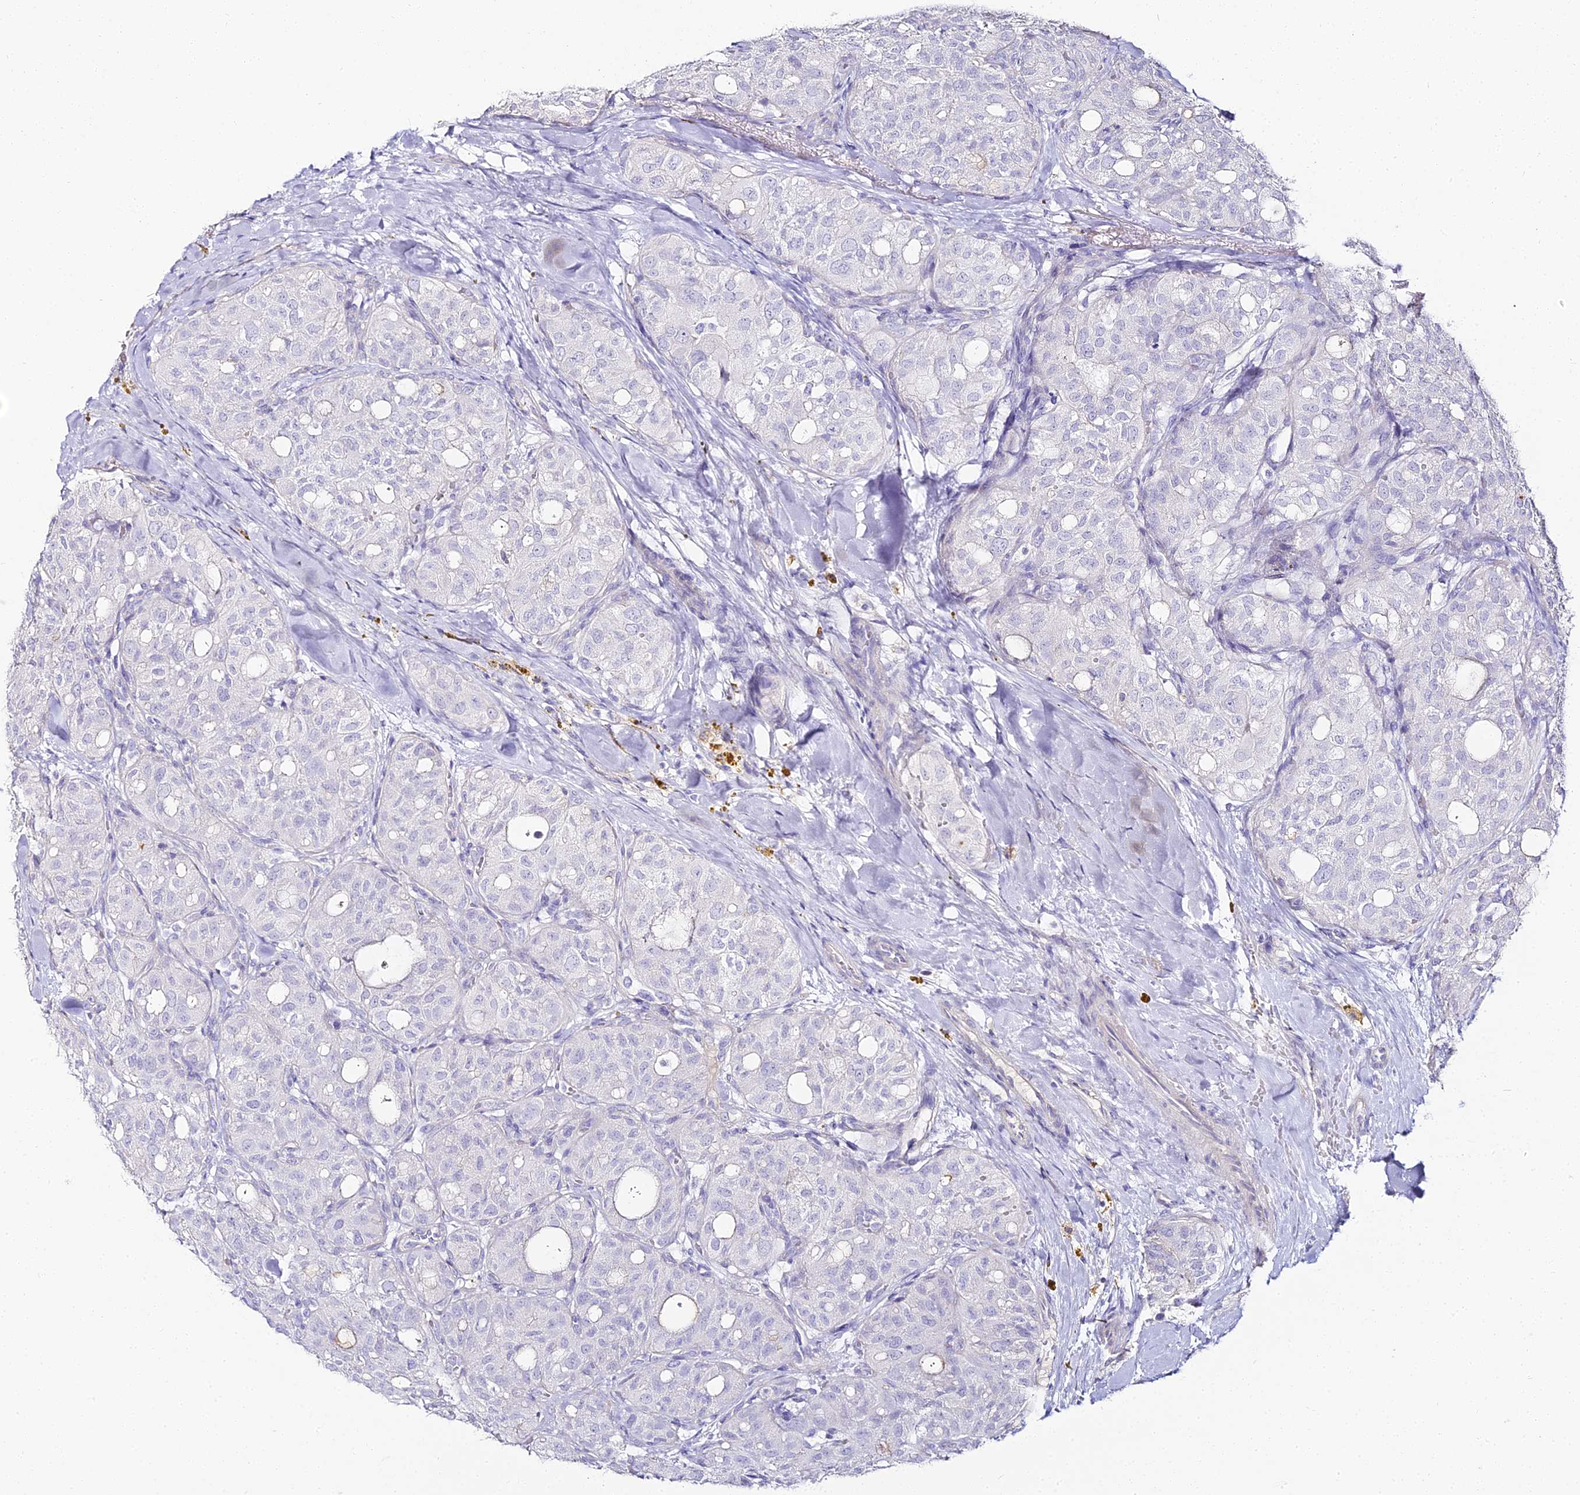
{"staining": {"intensity": "negative", "quantity": "none", "location": "none"}, "tissue": "thyroid cancer", "cell_type": "Tumor cells", "image_type": "cancer", "snomed": [{"axis": "morphology", "description": "Follicular adenoma carcinoma, NOS"}, {"axis": "topography", "description": "Thyroid gland"}], "caption": "Tumor cells show no significant protein expression in thyroid cancer (follicular adenoma carcinoma).", "gene": "ALPG", "patient": {"sex": "male", "age": 75}}